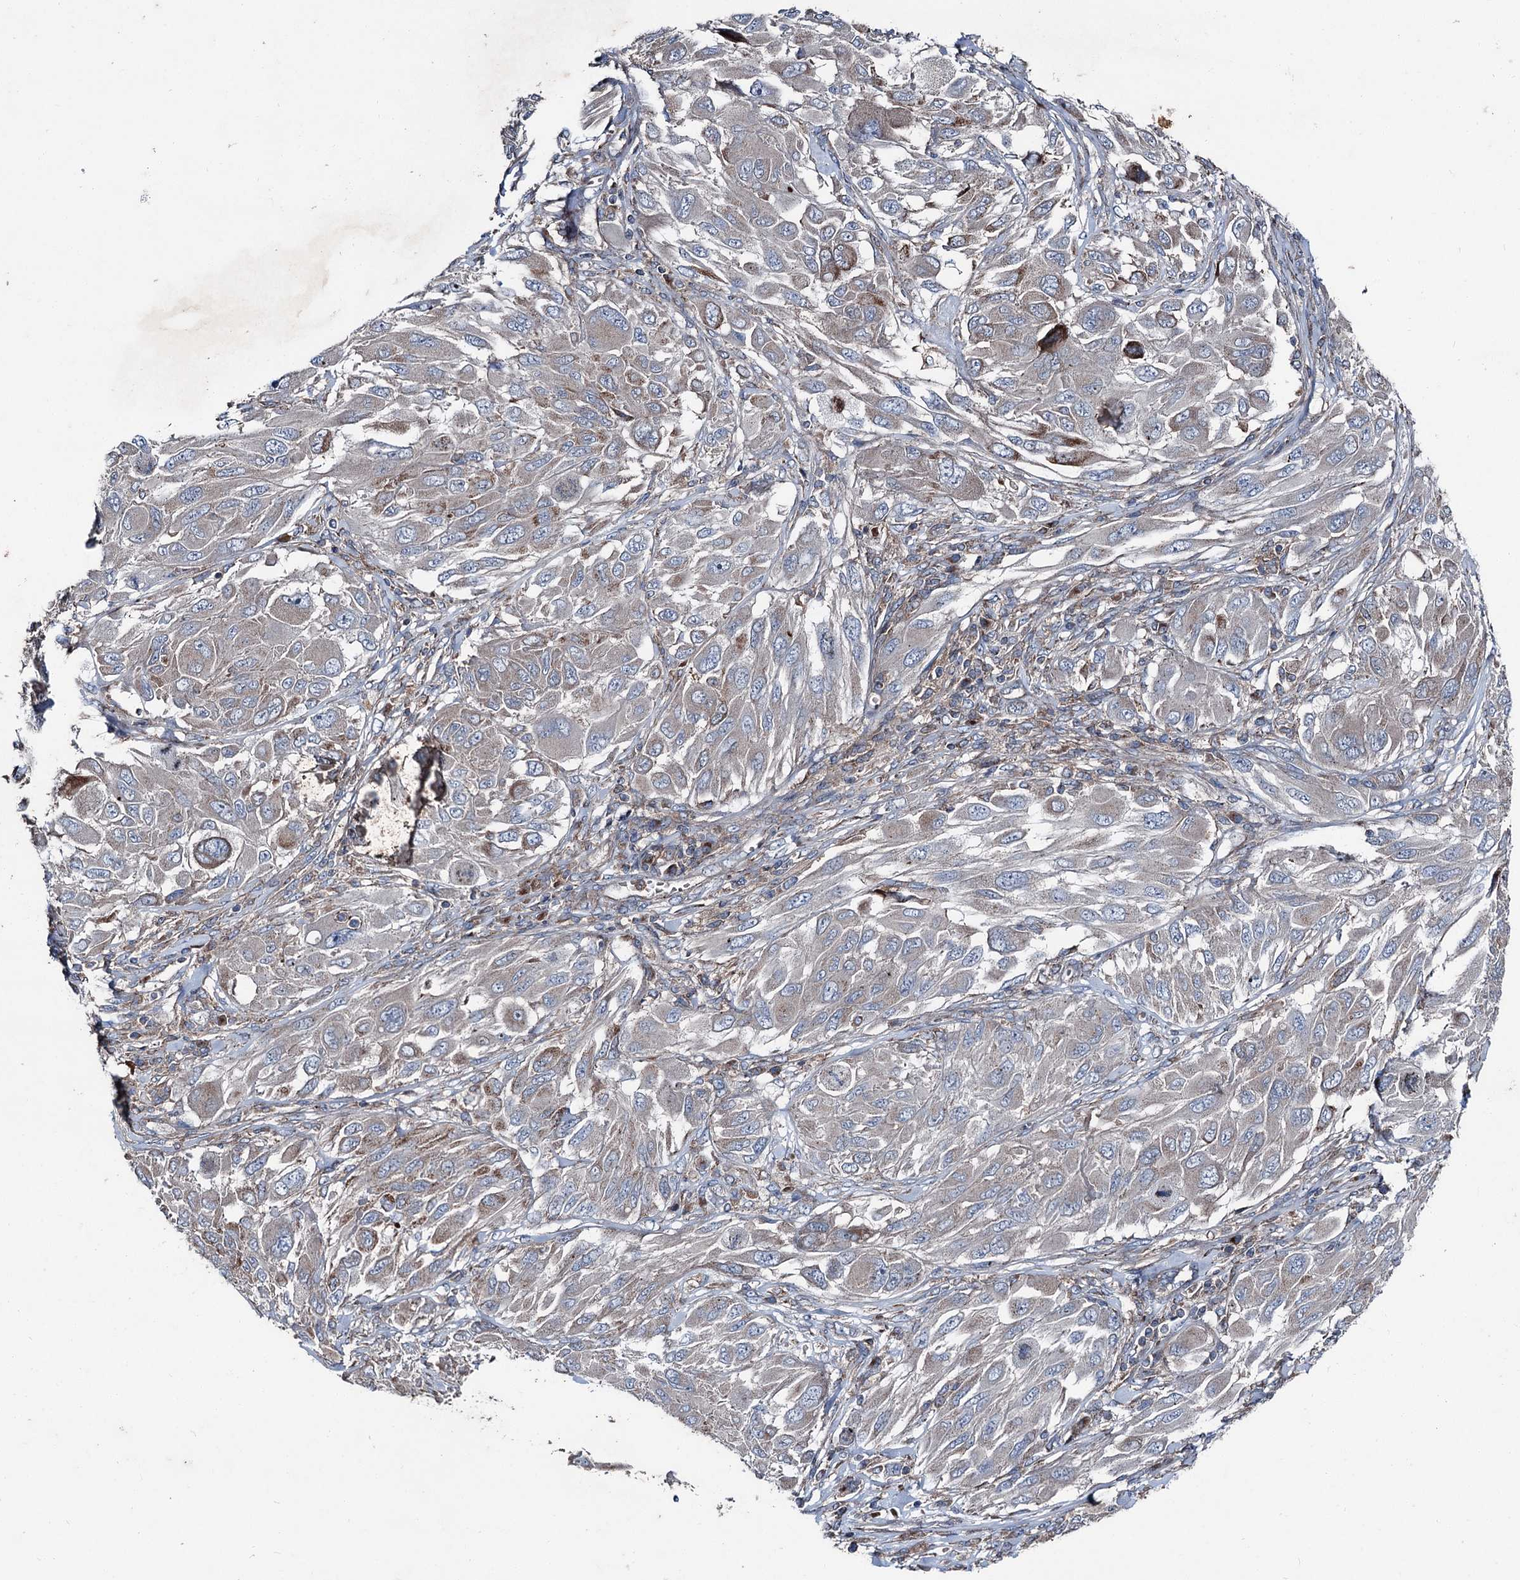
{"staining": {"intensity": "negative", "quantity": "none", "location": "none"}, "tissue": "melanoma", "cell_type": "Tumor cells", "image_type": "cancer", "snomed": [{"axis": "morphology", "description": "Malignant melanoma, NOS"}, {"axis": "topography", "description": "Skin"}], "caption": "Immunohistochemical staining of melanoma shows no significant expression in tumor cells.", "gene": "RUFY1", "patient": {"sex": "female", "age": 91}}